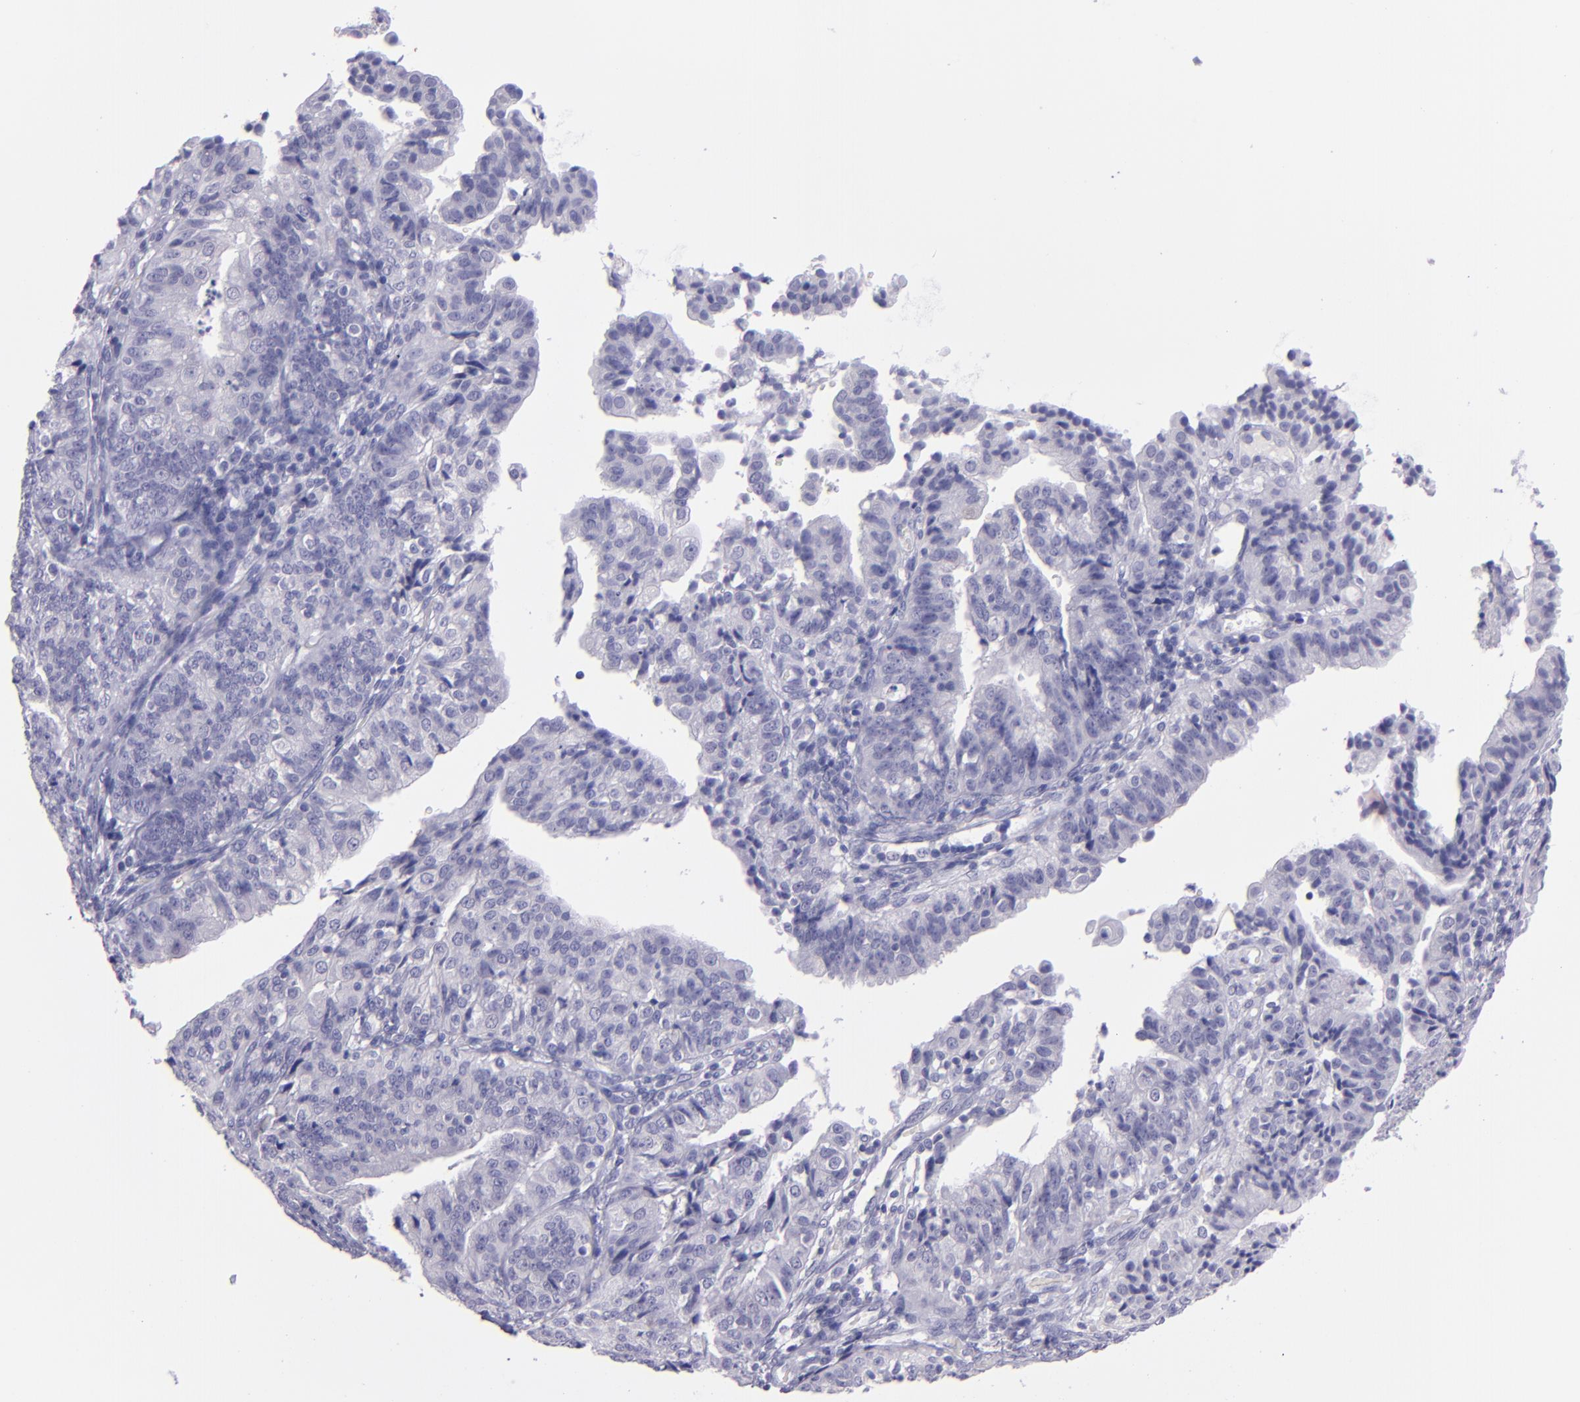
{"staining": {"intensity": "negative", "quantity": "none", "location": "none"}, "tissue": "endometrial cancer", "cell_type": "Tumor cells", "image_type": "cancer", "snomed": [{"axis": "morphology", "description": "Adenocarcinoma, NOS"}, {"axis": "topography", "description": "Endometrium"}], "caption": "Tumor cells show no significant protein expression in endometrial adenocarcinoma. (Brightfield microscopy of DAB immunohistochemistry at high magnification).", "gene": "TNNT3", "patient": {"sex": "female", "age": 56}}